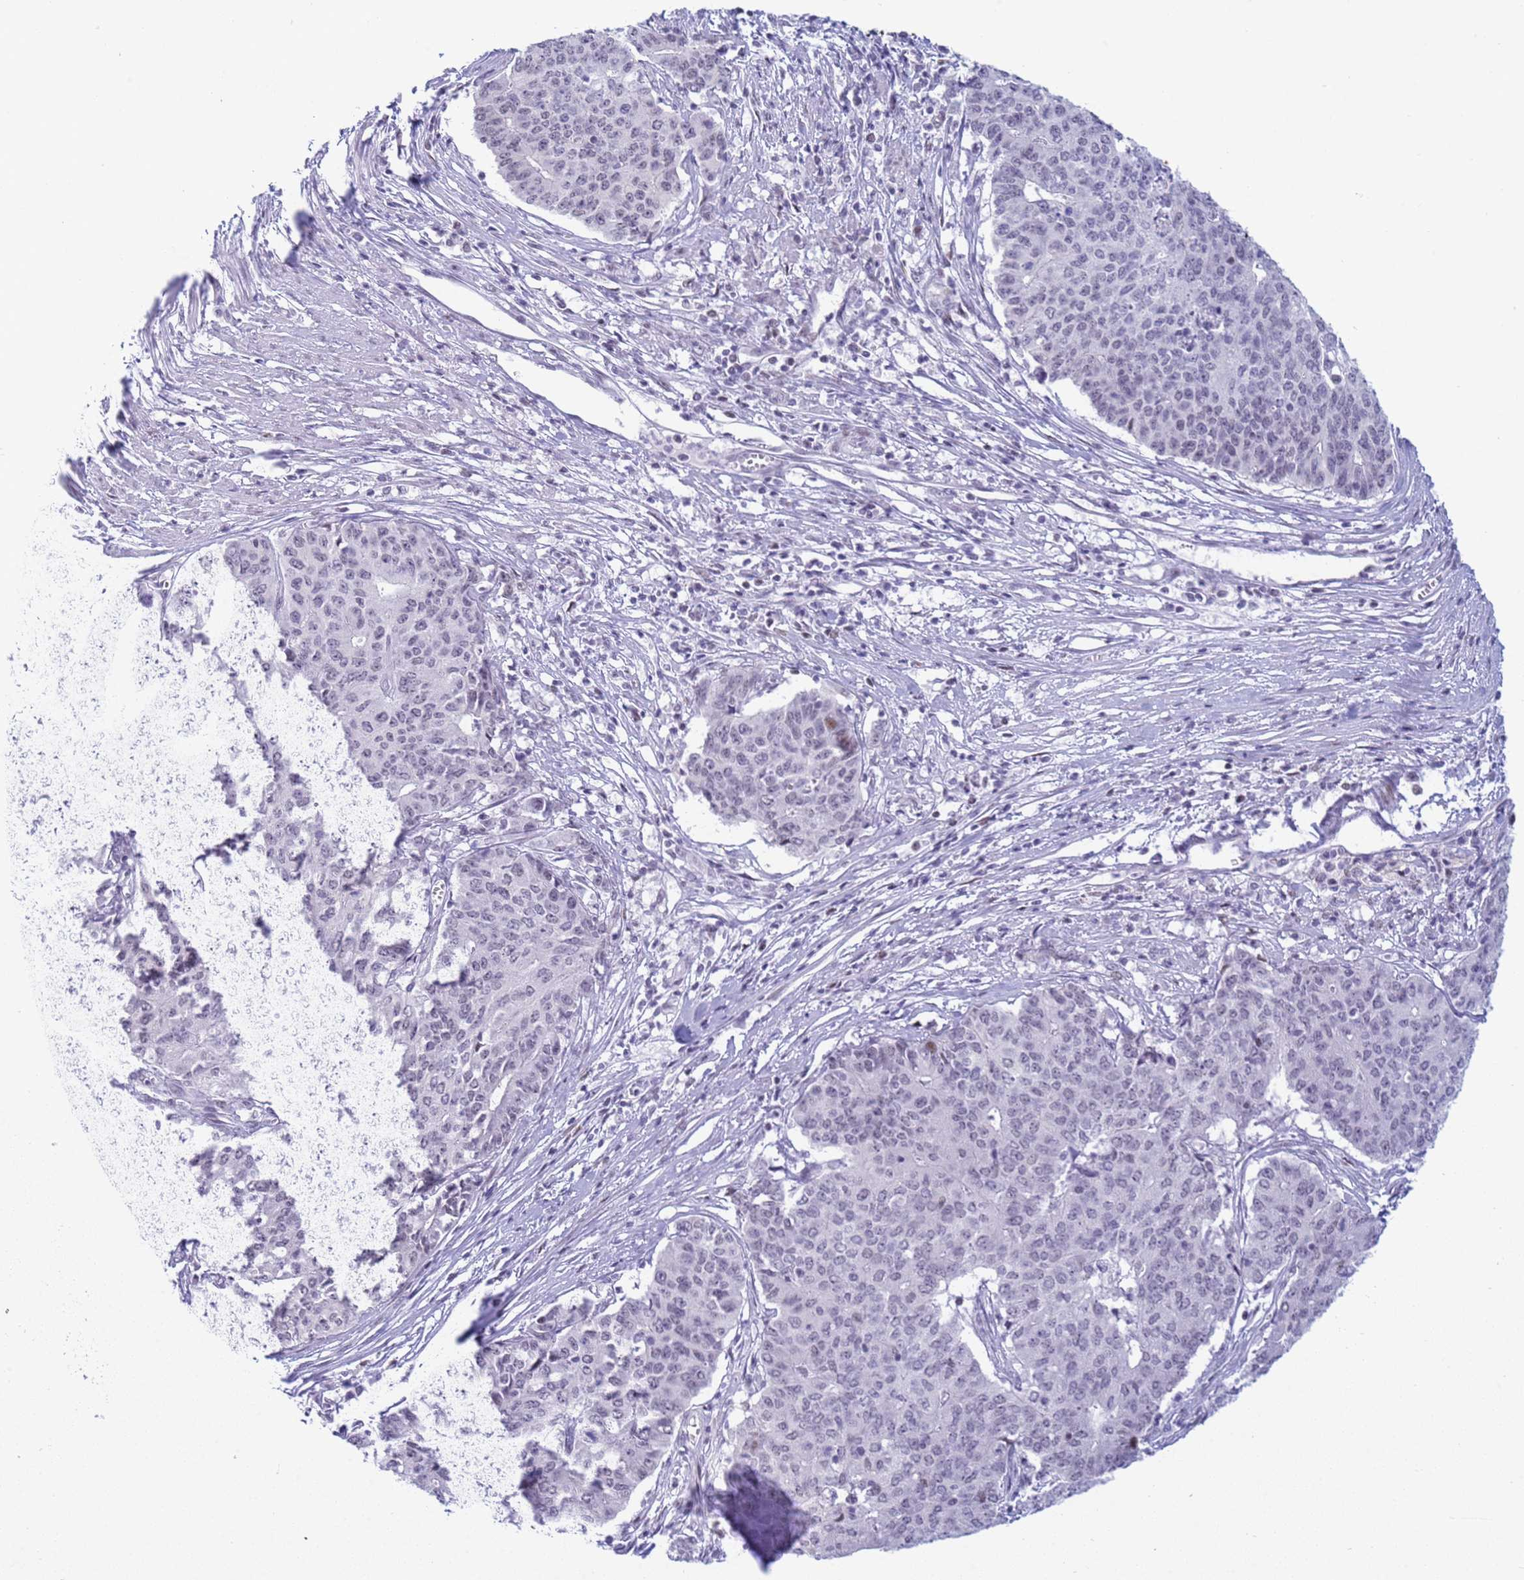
{"staining": {"intensity": "negative", "quantity": "none", "location": "none"}, "tissue": "endometrial cancer", "cell_type": "Tumor cells", "image_type": "cancer", "snomed": [{"axis": "morphology", "description": "Adenocarcinoma, NOS"}, {"axis": "topography", "description": "Endometrium"}], "caption": "Immunohistochemical staining of human endometrial adenocarcinoma demonstrates no significant staining in tumor cells.", "gene": "SNX20", "patient": {"sex": "female", "age": 59}}